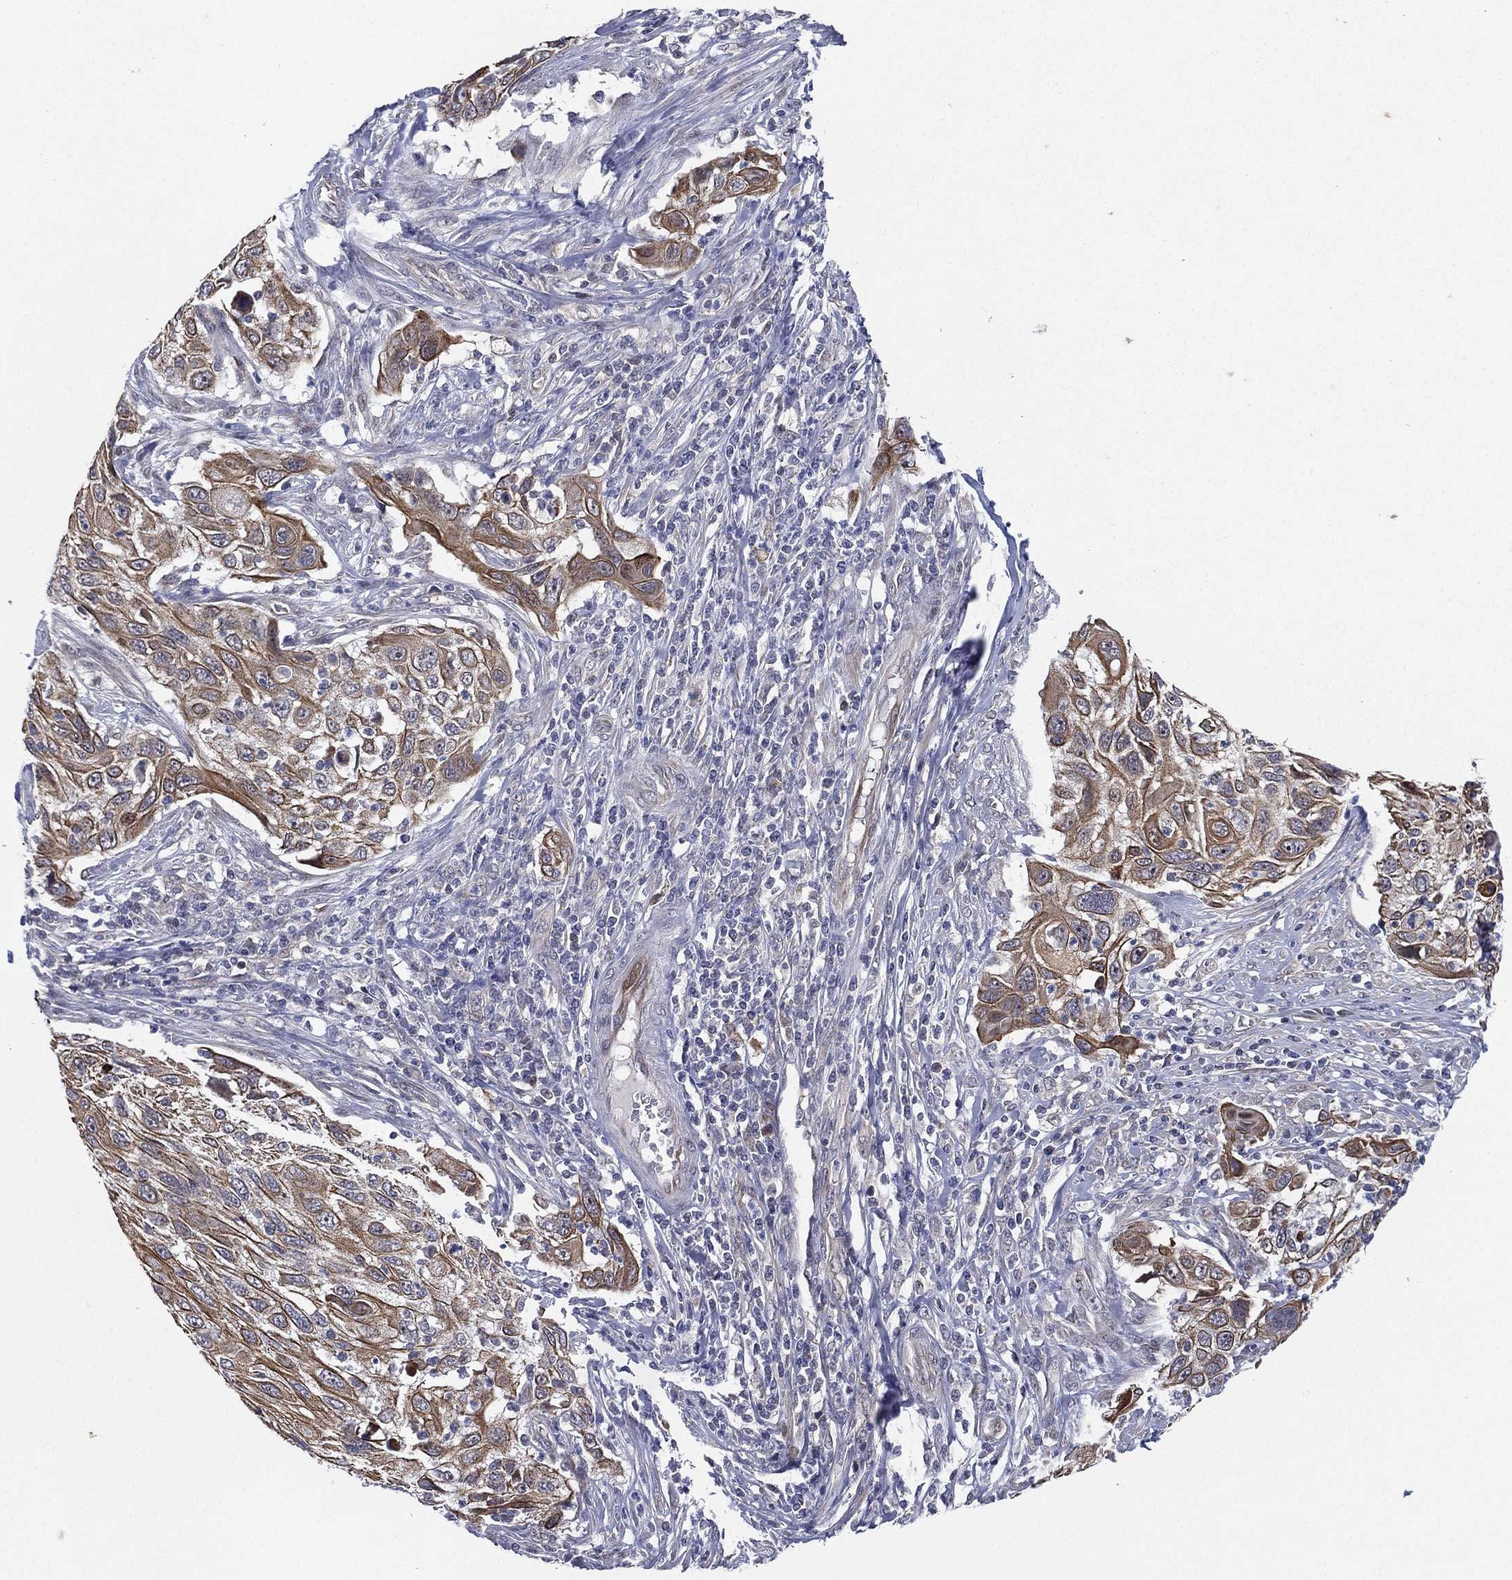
{"staining": {"intensity": "moderate", "quantity": ">75%", "location": "cytoplasmic/membranous"}, "tissue": "cervical cancer", "cell_type": "Tumor cells", "image_type": "cancer", "snomed": [{"axis": "morphology", "description": "Squamous cell carcinoma, NOS"}, {"axis": "topography", "description": "Cervix"}], "caption": "Tumor cells show medium levels of moderate cytoplasmic/membranous expression in about >75% of cells in cervical squamous cell carcinoma.", "gene": "KAT14", "patient": {"sex": "female", "age": 70}}